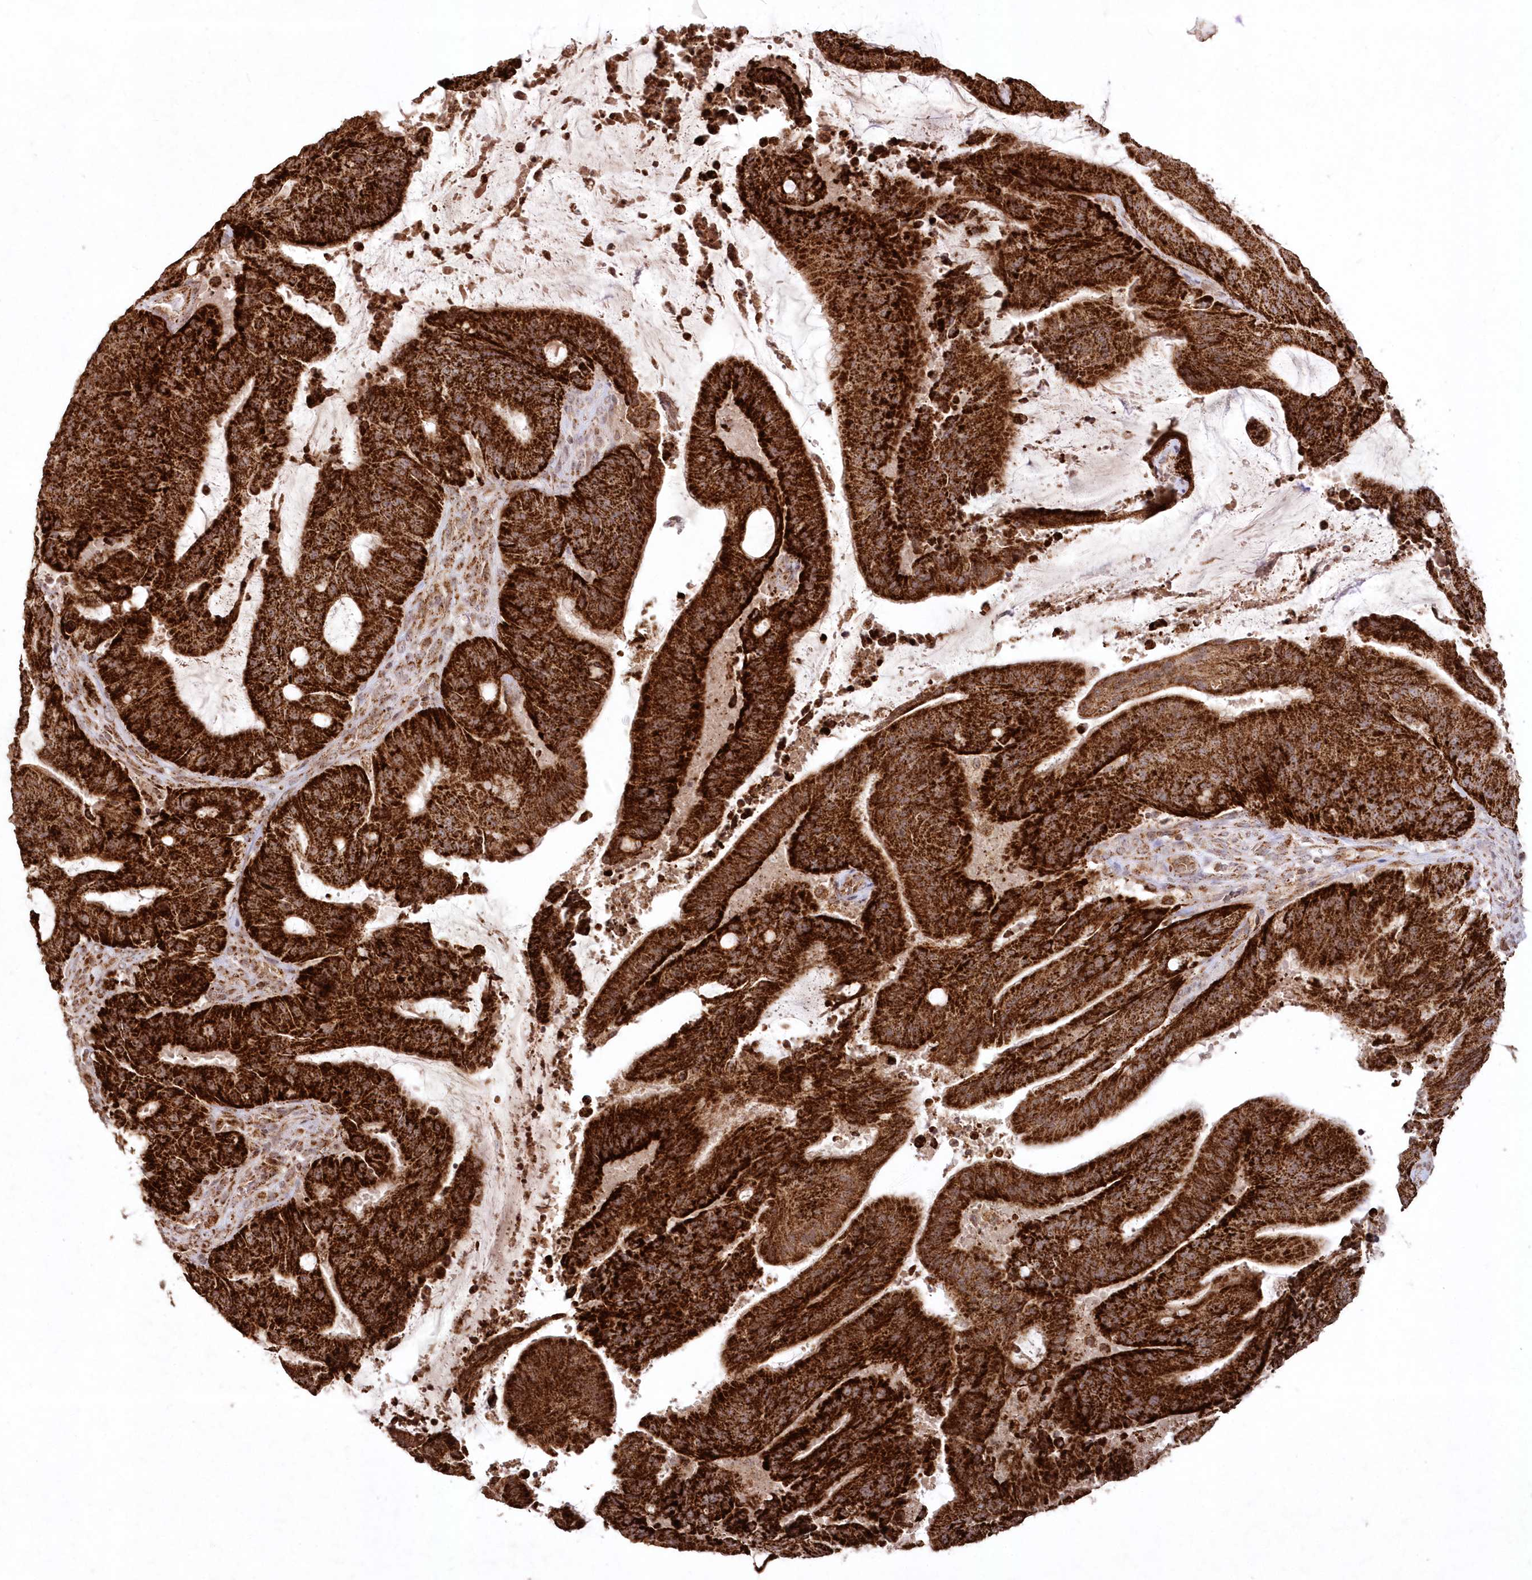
{"staining": {"intensity": "strong", "quantity": ">75%", "location": "cytoplasmic/membranous"}, "tissue": "liver cancer", "cell_type": "Tumor cells", "image_type": "cancer", "snomed": [{"axis": "morphology", "description": "Normal tissue, NOS"}, {"axis": "morphology", "description": "Cholangiocarcinoma"}, {"axis": "topography", "description": "Liver"}, {"axis": "topography", "description": "Peripheral nerve tissue"}], "caption": "Immunohistochemical staining of human cholangiocarcinoma (liver) demonstrates high levels of strong cytoplasmic/membranous protein expression in about >75% of tumor cells.", "gene": "LRPPRC", "patient": {"sex": "female", "age": 73}}